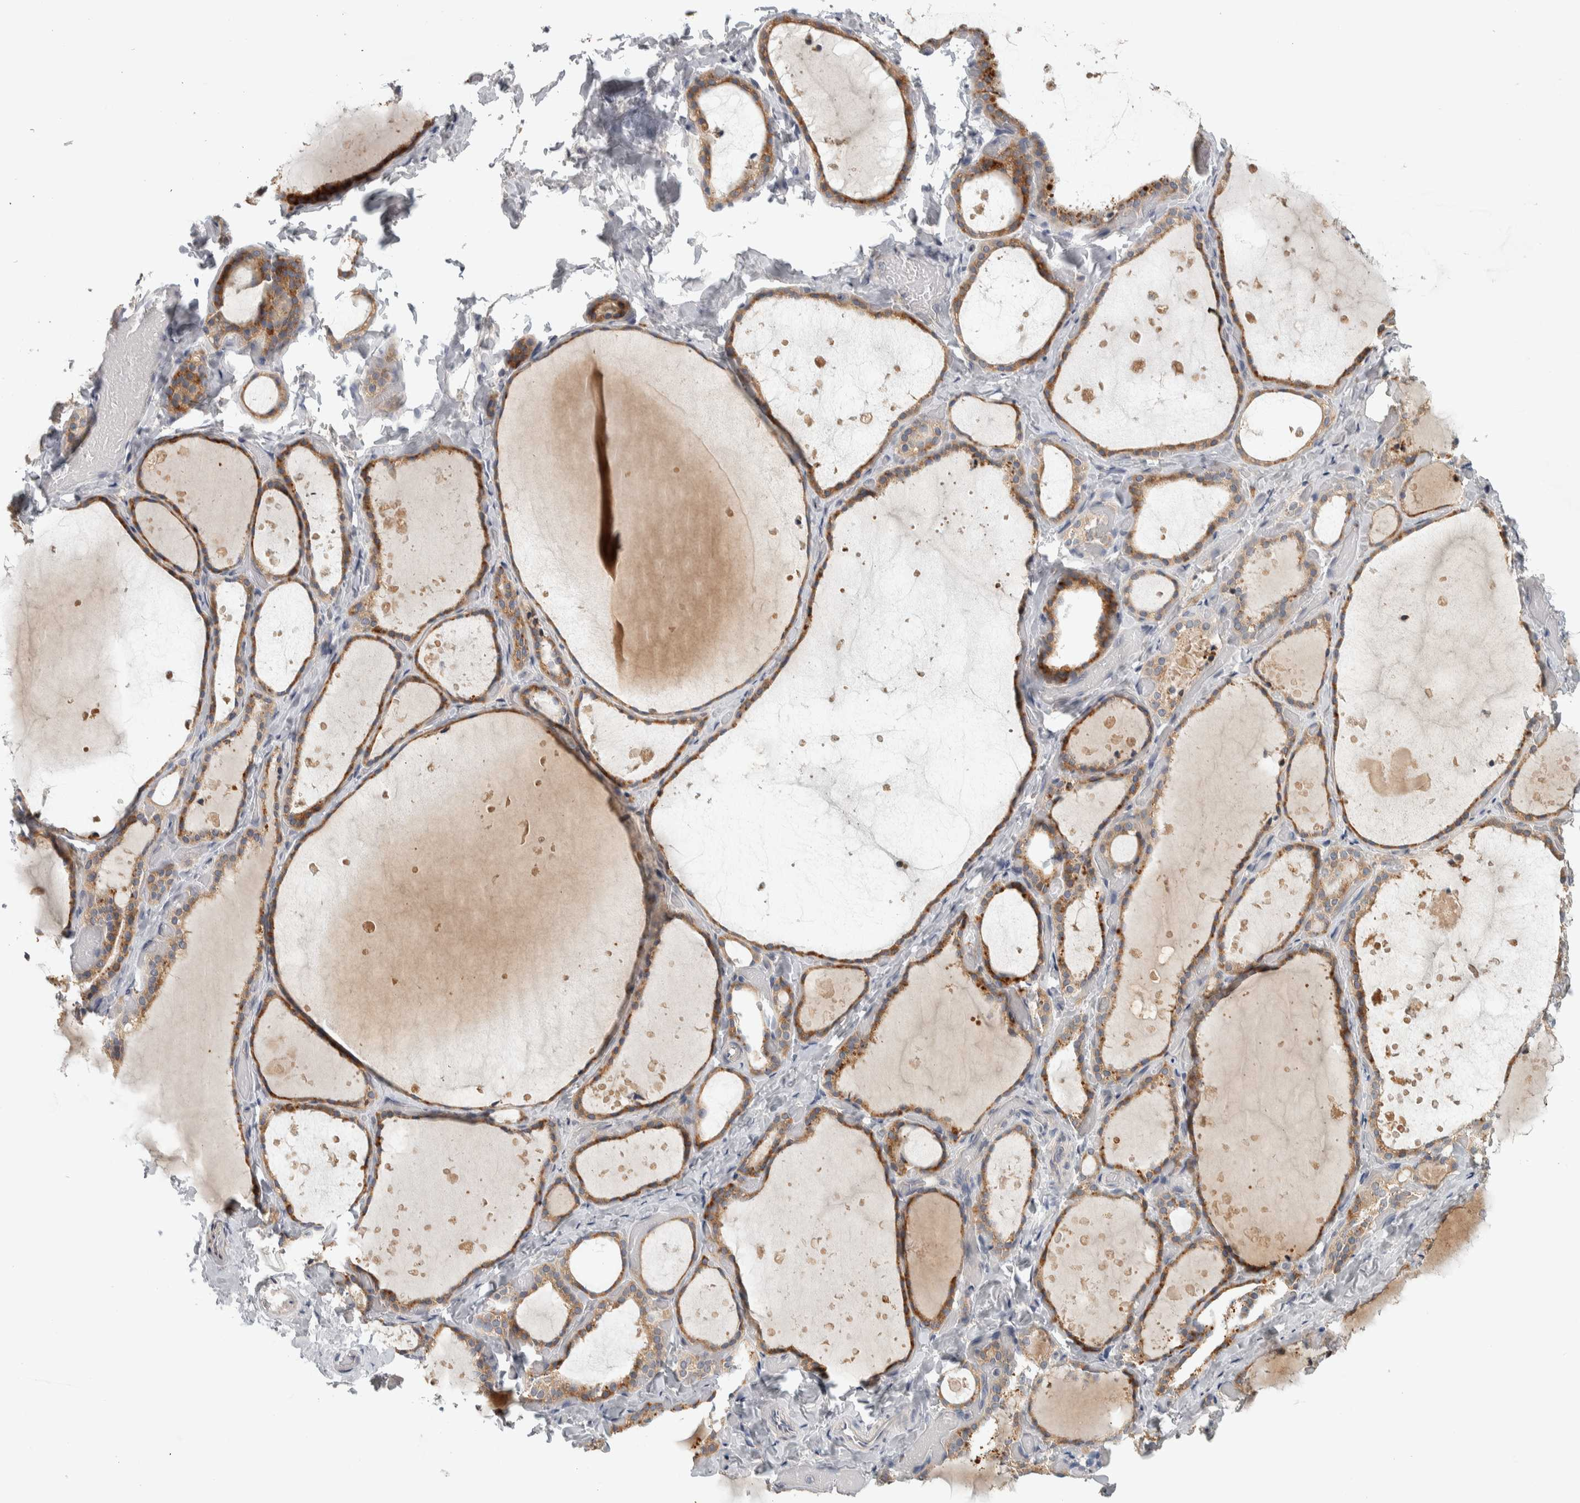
{"staining": {"intensity": "strong", "quantity": ">75%", "location": "cytoplasmic/membranous"}, "tissue": "thyroid gland", "cell_type": "Glandular cells", "image_type": "normal", "snomed": [{"axis": "morphology", "description": "Normal tissue, NOS"}, {"axis": "topography", "description": "Thyroid gland"}], "caption": "DAB (3,3'-diaminobenzidine) immunohistochemical staining of benign thyroid gland displays strong cytoplasmic/membranous protein staining in about >75% of glandular cells.", "gene": "ADPRM", "patient": {"sex": "female", "age": 44}}